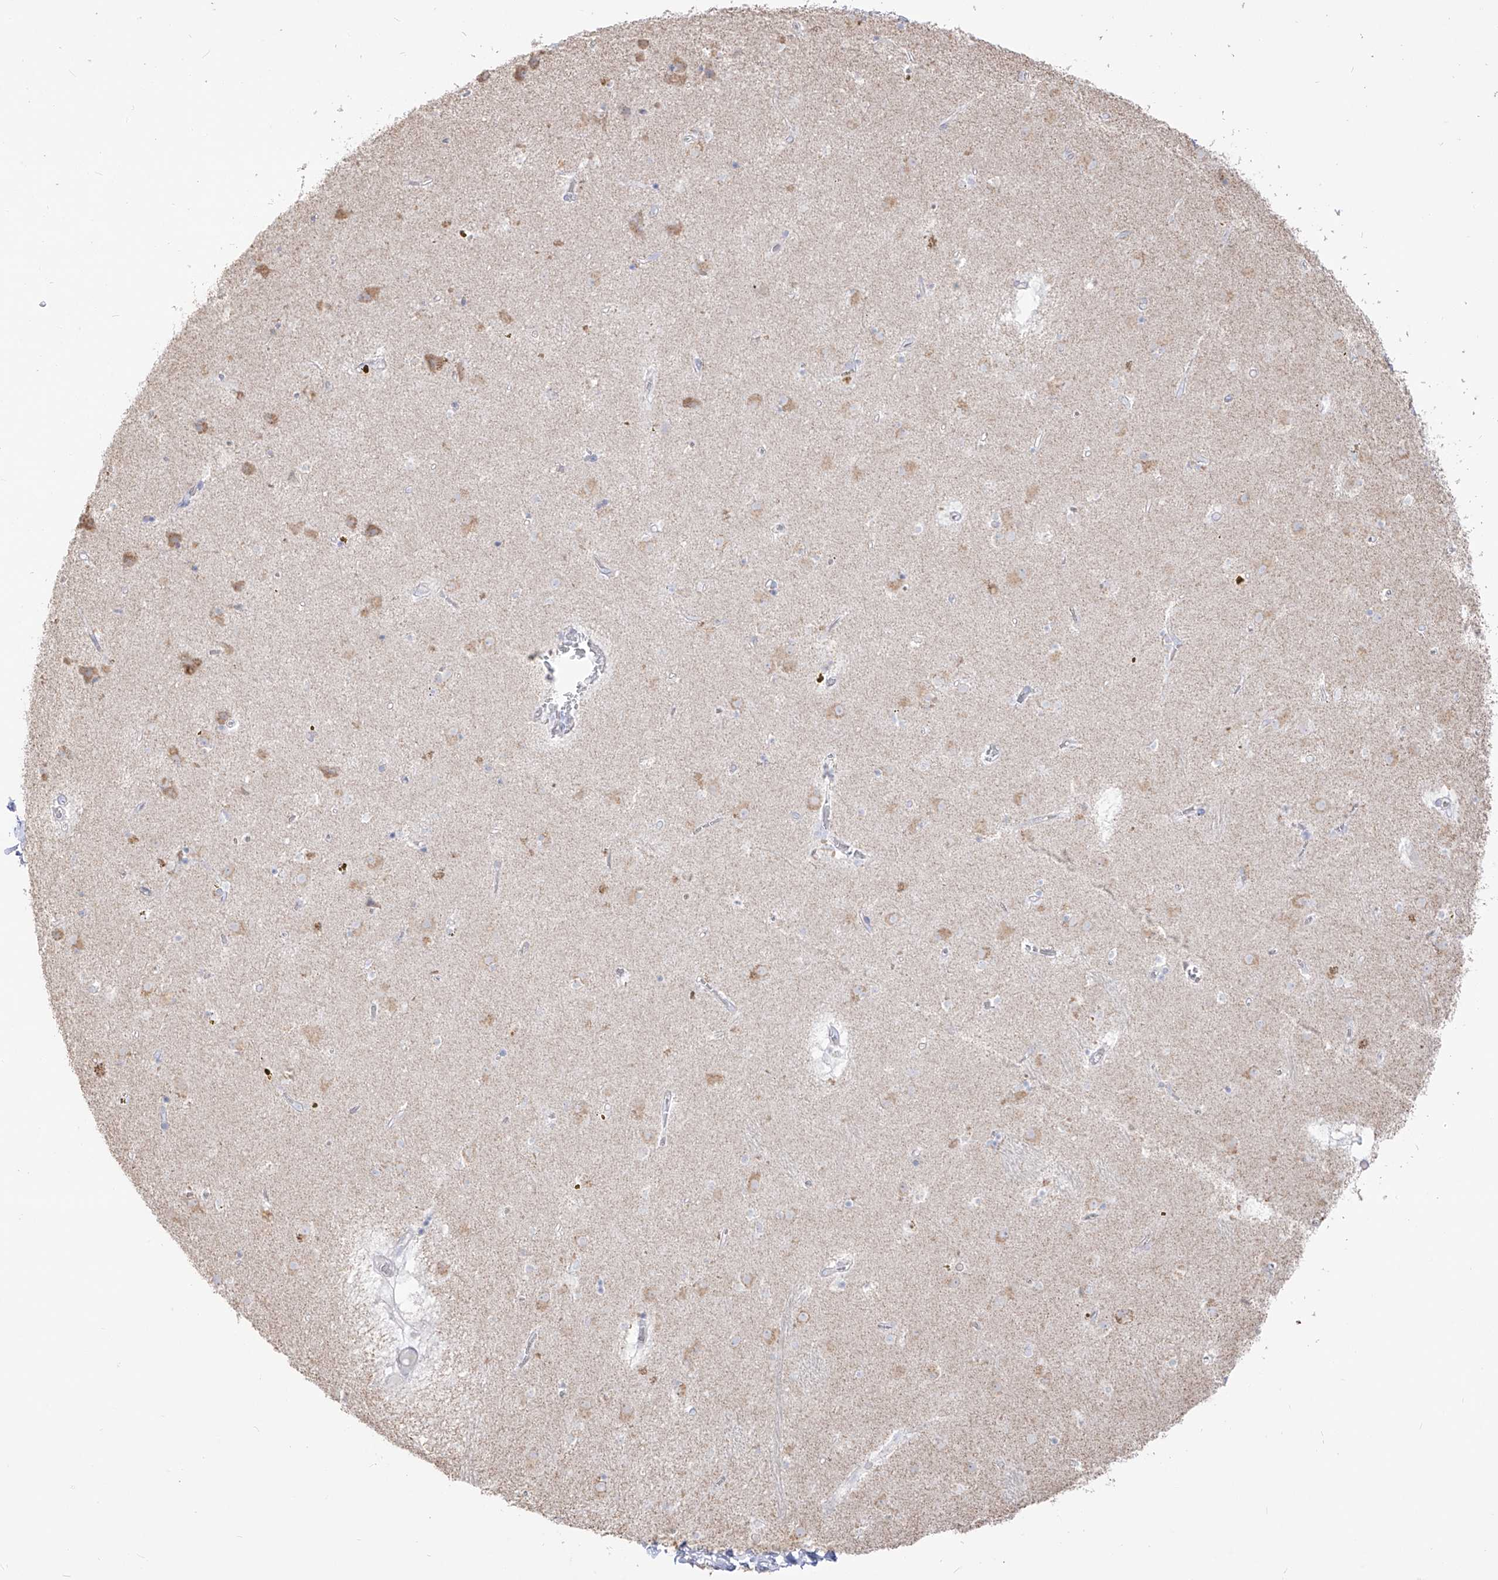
{"staining": {"intensity": "weak", "quantity": "<25%", "location": "cytoplasmic/membranous"}, "tissue": "caudate", "cell_type": "Glial cells", "image_type": "normal", "snomed": [{"axis": "morphology", "description": "Normal tissue, NOS"}, {"axis": "topography", "description": "Lateral ventricle wall"}], "caption": "There is no significant staining in glial cells of caudate. Brightfield microscopy of immunohistochemistry (IHC) stained with DAB (3,3'-diaminobenzidine) (brown) and hematoxylin (blue), captured at high magnification.", "gene": "RCHY1", "patient": {"sex": "male", "age": 70}}